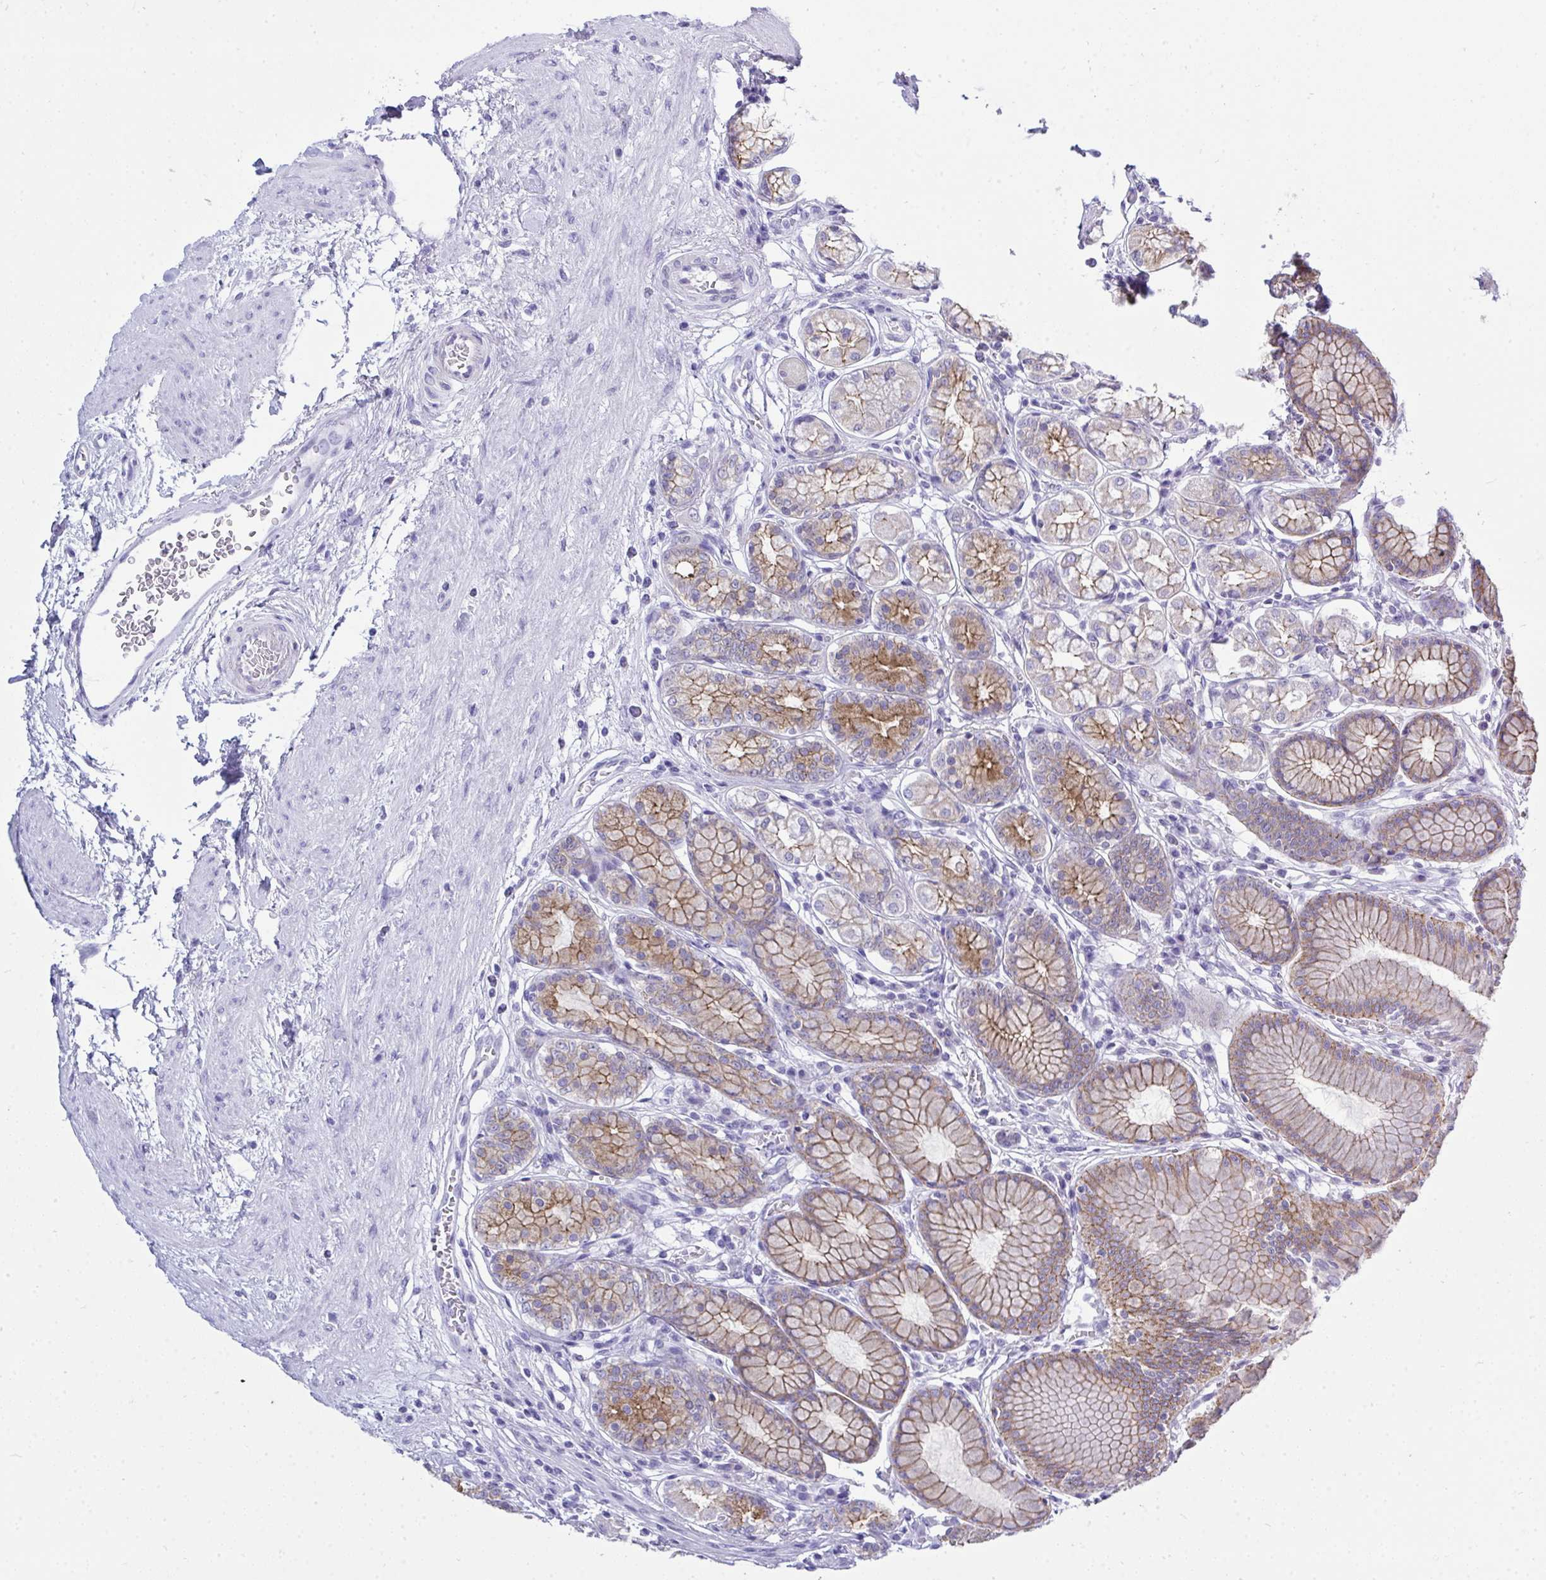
{"staining": {"intensity": "moderate", "quantity": "25%-75%", "location": "cytoplasmic/membranous"}, "tissue": "stomach", "cell_type": "Glandular cells", "image_type": "normal", "snomed": [{"axis": "morphology", "description": "Normal tissue, NOS"}, {"axis": "topography", "description": "Stomach"}, {"axis": "topography", "description": "Stomach, lower"}], "caption": "Protein expression analysis of normal stomach exhibits moderate cytoplasmic/membranous staining in approximately 25%-75% of glandular cells. (DAB (3,3'-diaminobenzidine) IHC, brown staining for protein, blue staining for nuclei).", "gene": "GLB1L2", "patient": {"sex": "male", "age": 76}}